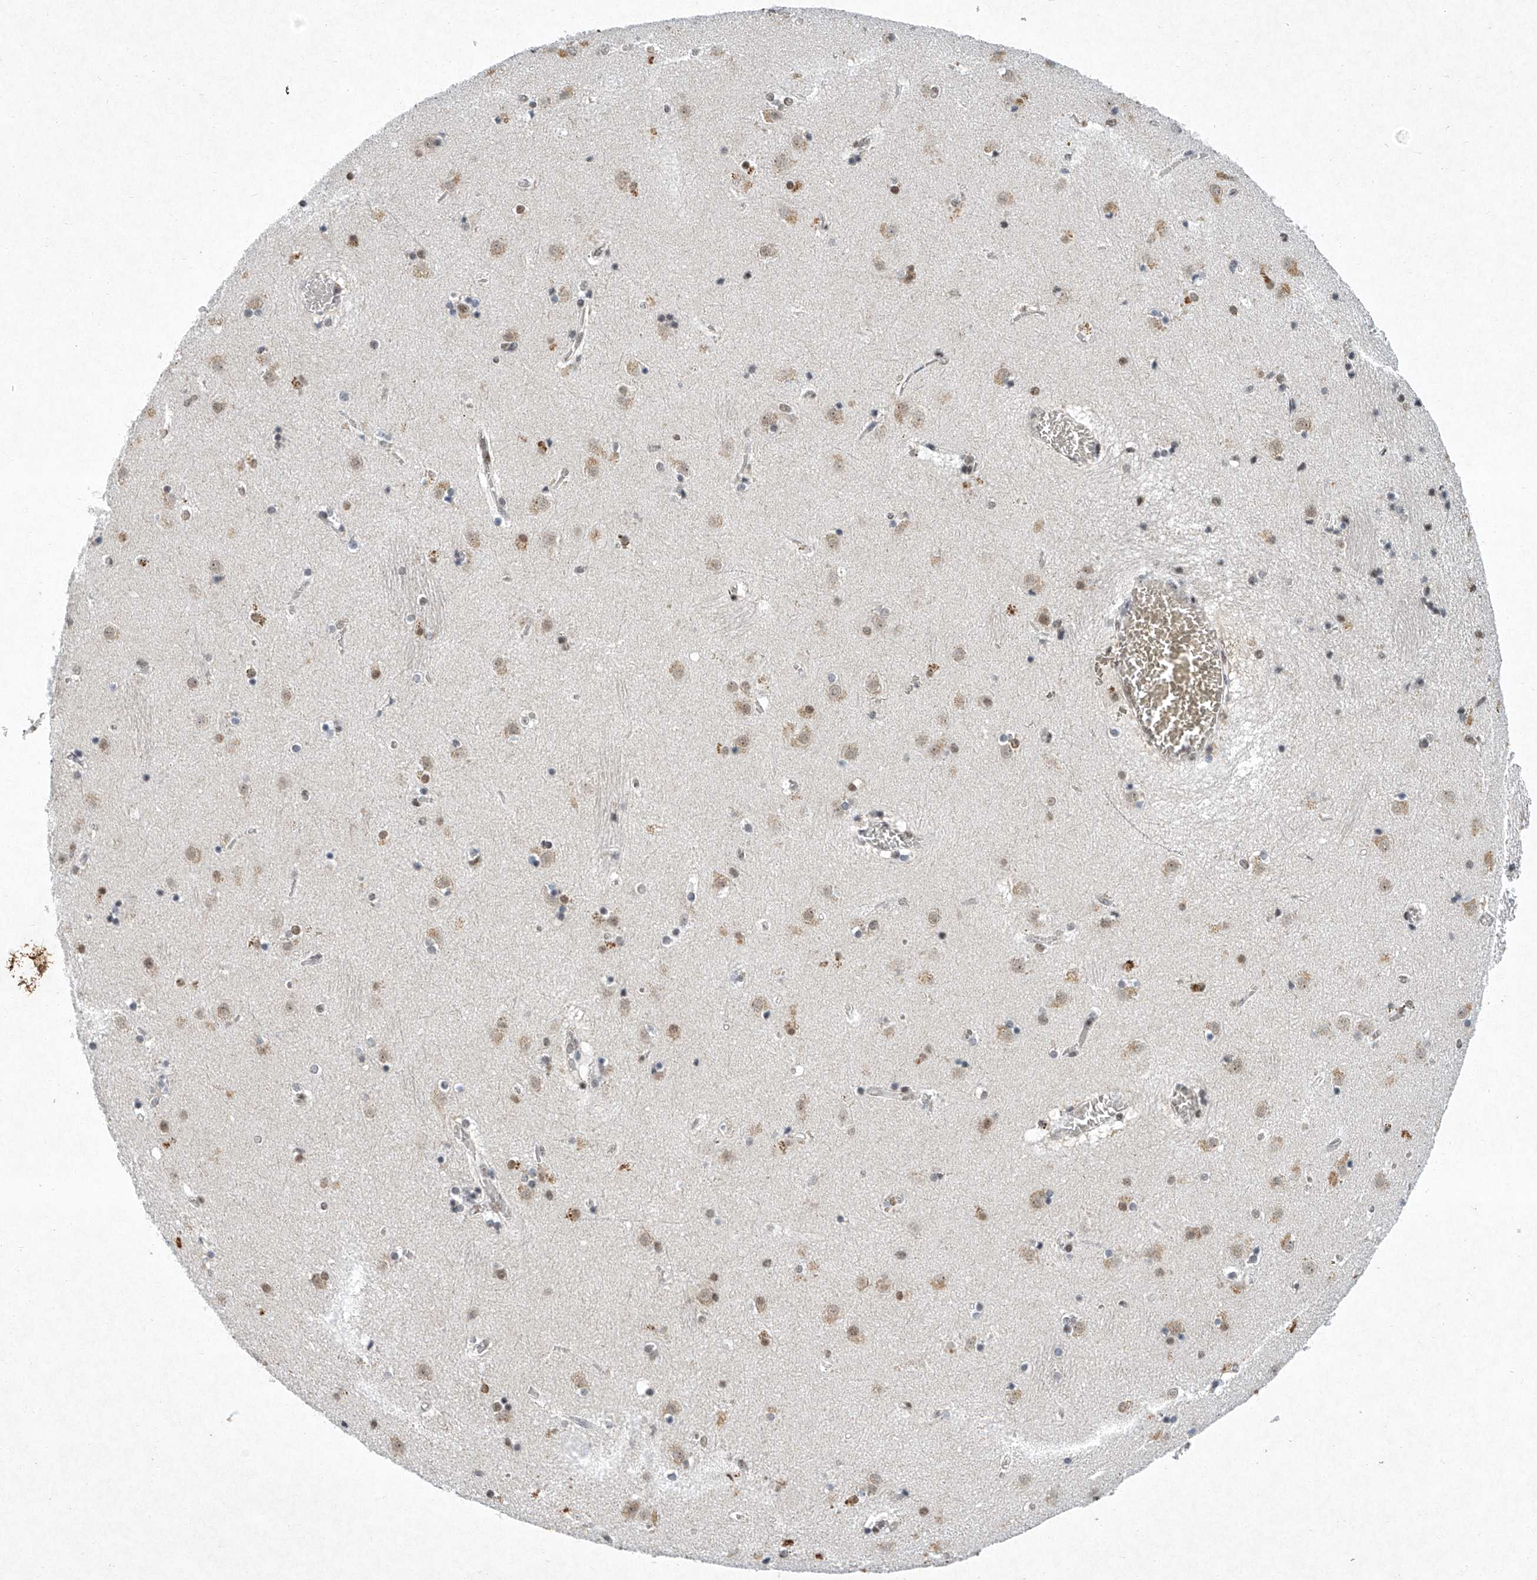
{"staining": {"intensity": "moderate", "quantity": "<25%", "location": "nuclear"}, "tissue": "caudate", "cell_type": "Glial cells", "image_type": "normal", "snomed": [{"axis": "morphology", "description": "Normal tissue, NOS"}, {"axis": "topography", "description": "Lateral ventricle wall"}], "caption": "Immunohistochemistry (IHC) (DAB (3,3'-diaminobenzidine)) staining of unremarkable human caudate shows moderate nuclear protein staining in about <25% of glial cells.", "gene": "TFDP1", "patient": {"sex": "male", "age": 70}}